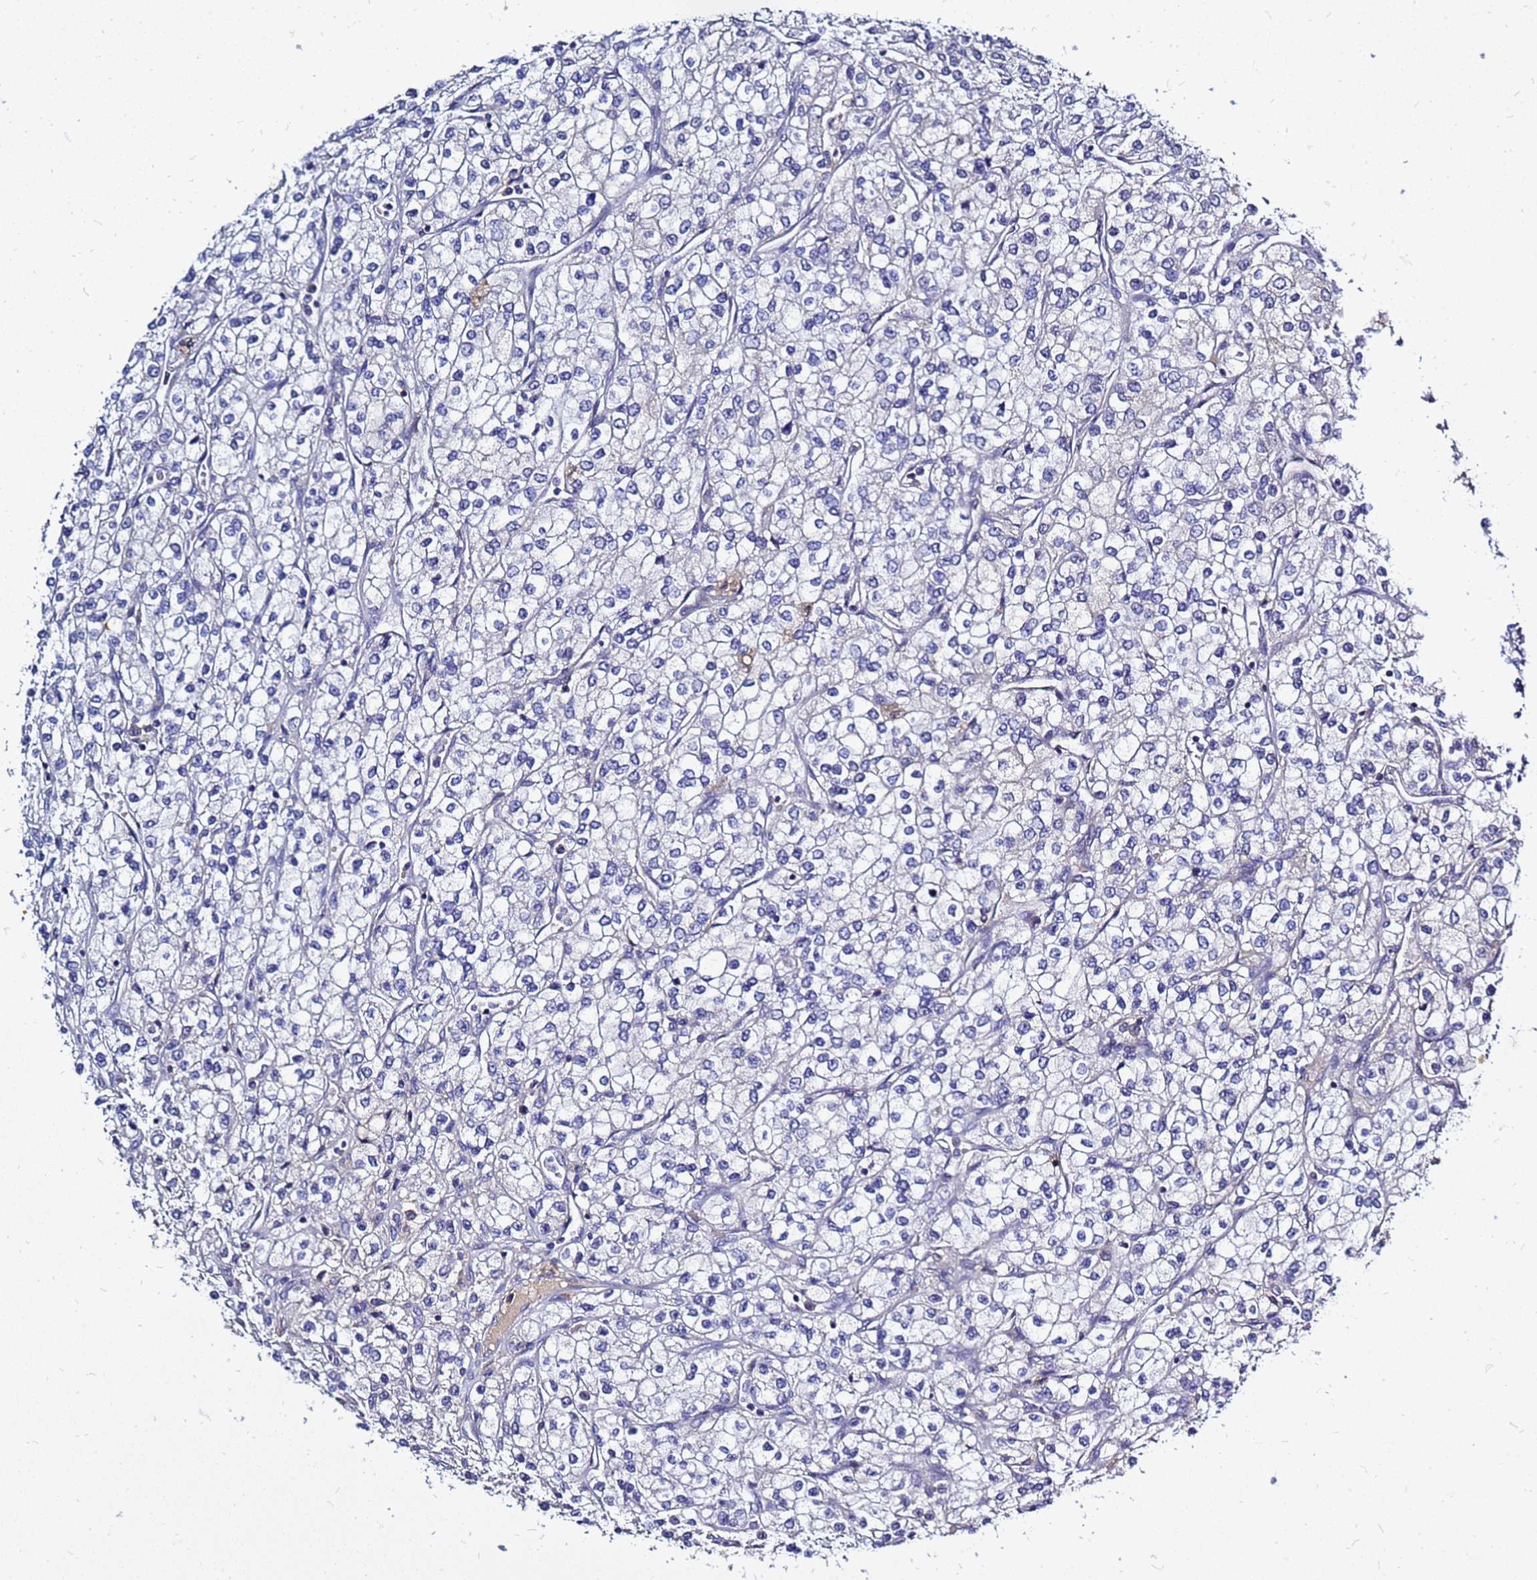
{"staining": {"intensity": "negative", "quantity": "none", "location": "none"}, "tissue": "renal cancer", "cell_type": "Tumor cells", "image_type": "cancer", "snomed": [{"axis": "morphology", "description": "Adenocarcinoma, NOS"}, {"axis": "topography", "description": "Kidney"}], "caption": "This is an IHC image of renal cancer (adenocarcinoma). There is no staining in tumor cells.", "gene": "SRGAP3", "patient": {"sex": "male", "age": 80}}